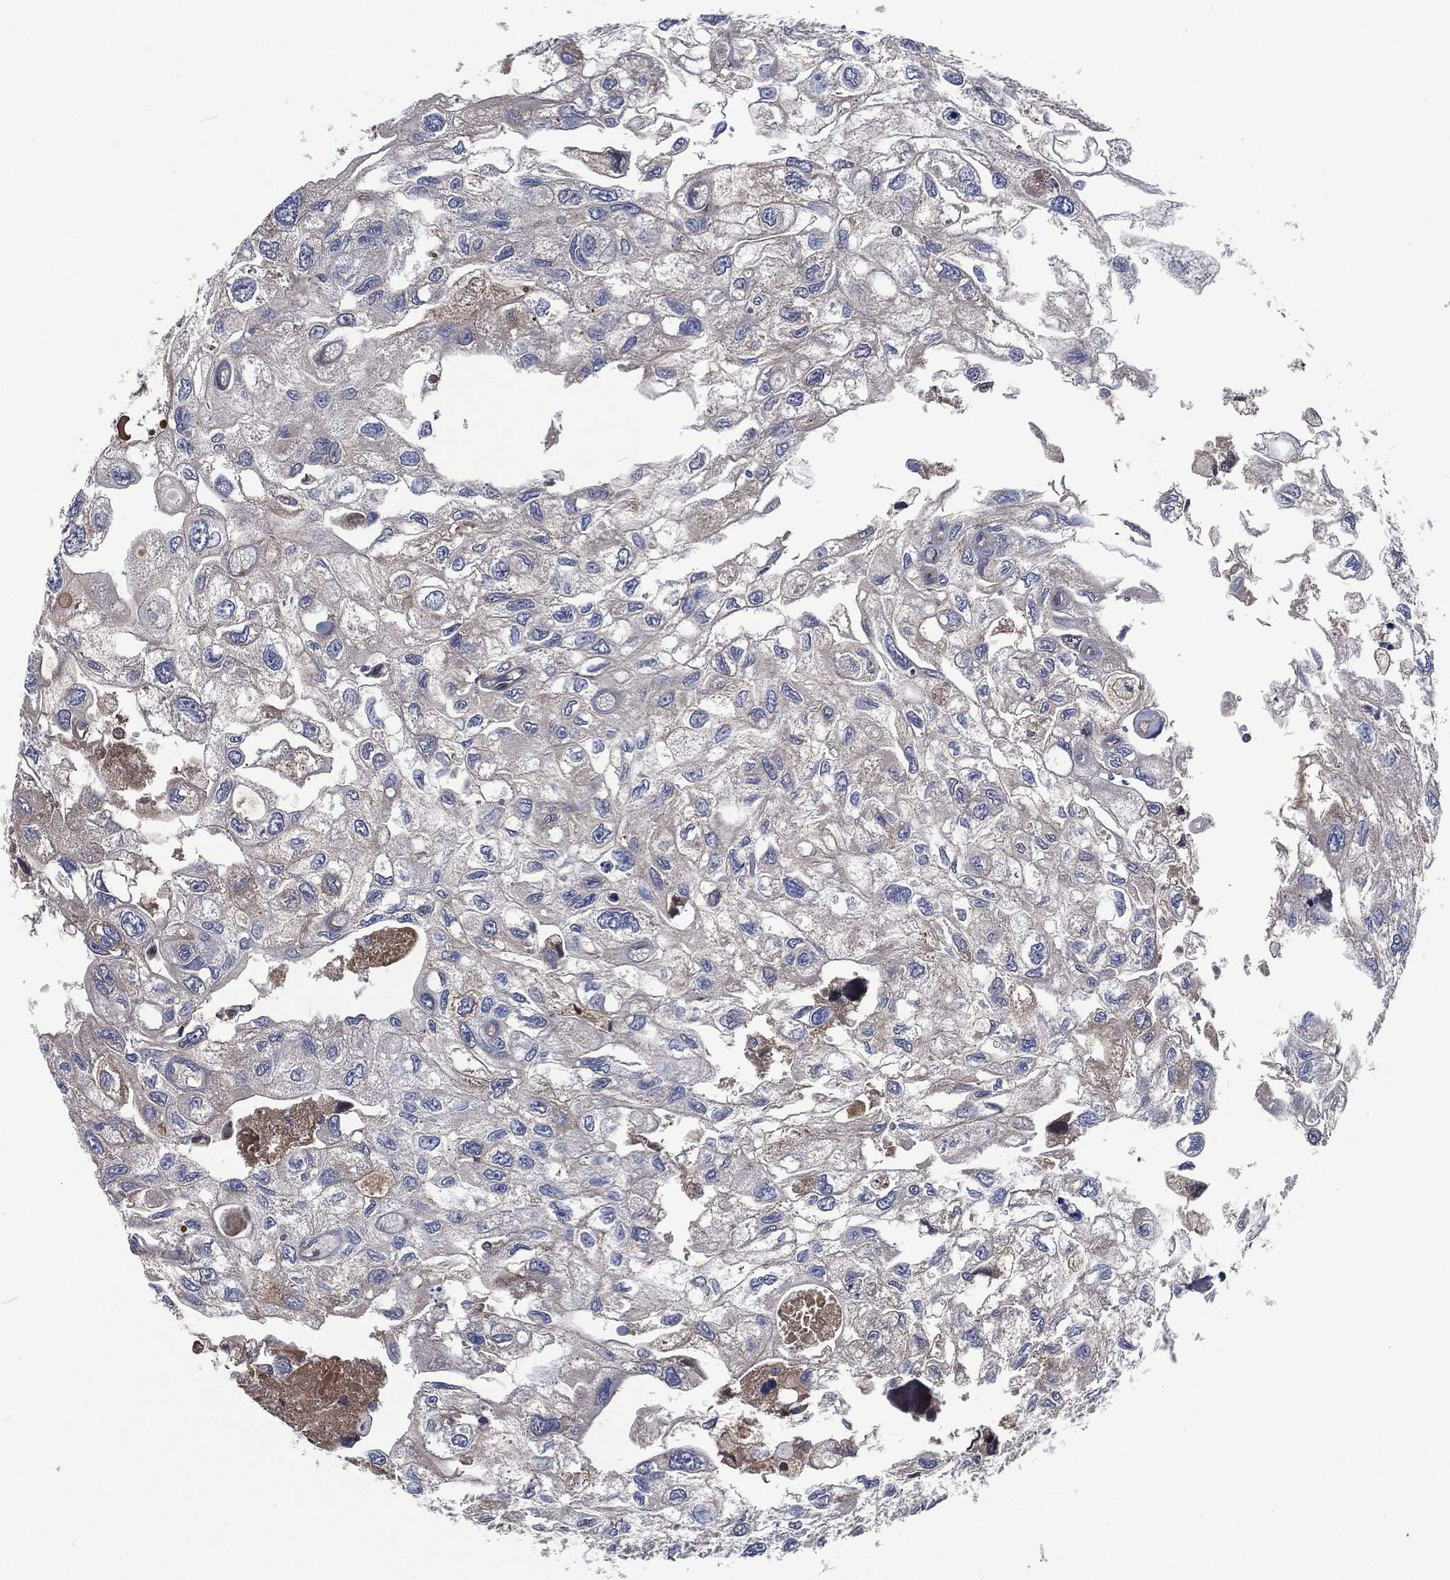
{"staining": {"intensity": "negative", "quantity": "none", "location": "none"}, "tissue": "urothelial cancer", "cell_type": "Tumor cells", "image_type": "cancer", "snomed": [{"axis": "morphology", "description": "Urothelial carcinoma, High grade"}, {"axis": "topography", "description": "Urinary bladder"}], "caption": "Tumor cells are negative for protein expression in human urothelial cancer. (DAB immunohistochemistry with hematoxylin counter stain).", "gene": "LGALS9", "patient": {"sex": "male", "age": 59}}